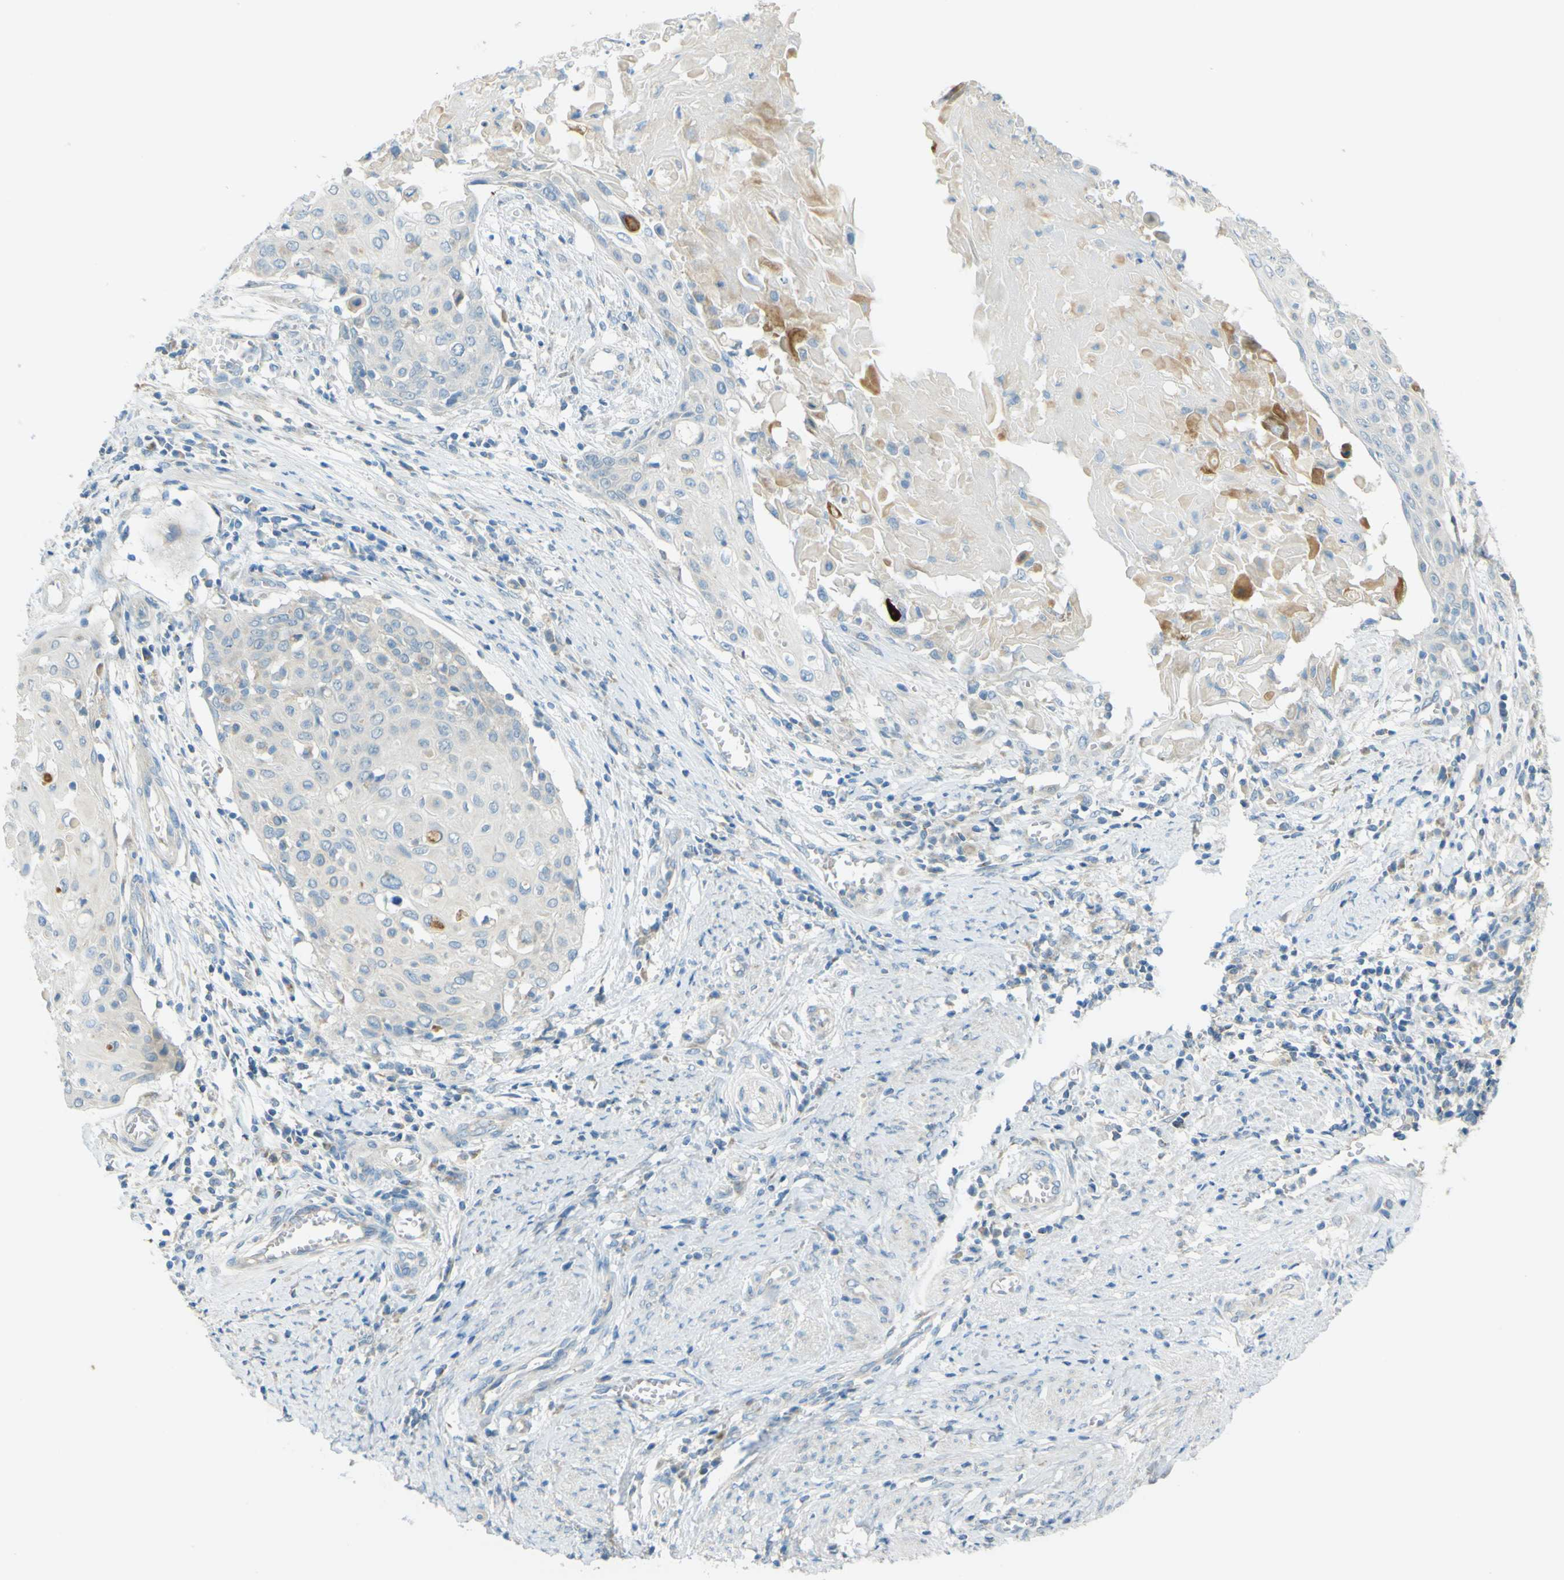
{"staining": {"intensity": "negative", "quantity": "none", "location": "none"}, "tissue": "cervical cancer", "cell_type": "Tumor cells", "image_type": "cancer", "snomed": [{"axis": "morphology", "description": "Squamous cell carcinoma, NOS"}, {"axis": "topography", "description": "Cervix"}], "caption": "IHC of cervical cancer (squamous cell carcinoma) shows no expression in tumor cells. (Brightfield microscopy of DAB immunohistochemistry at high magnification).", "gene": "FKTN", "patient": {"sex": "female", "age": 39}}